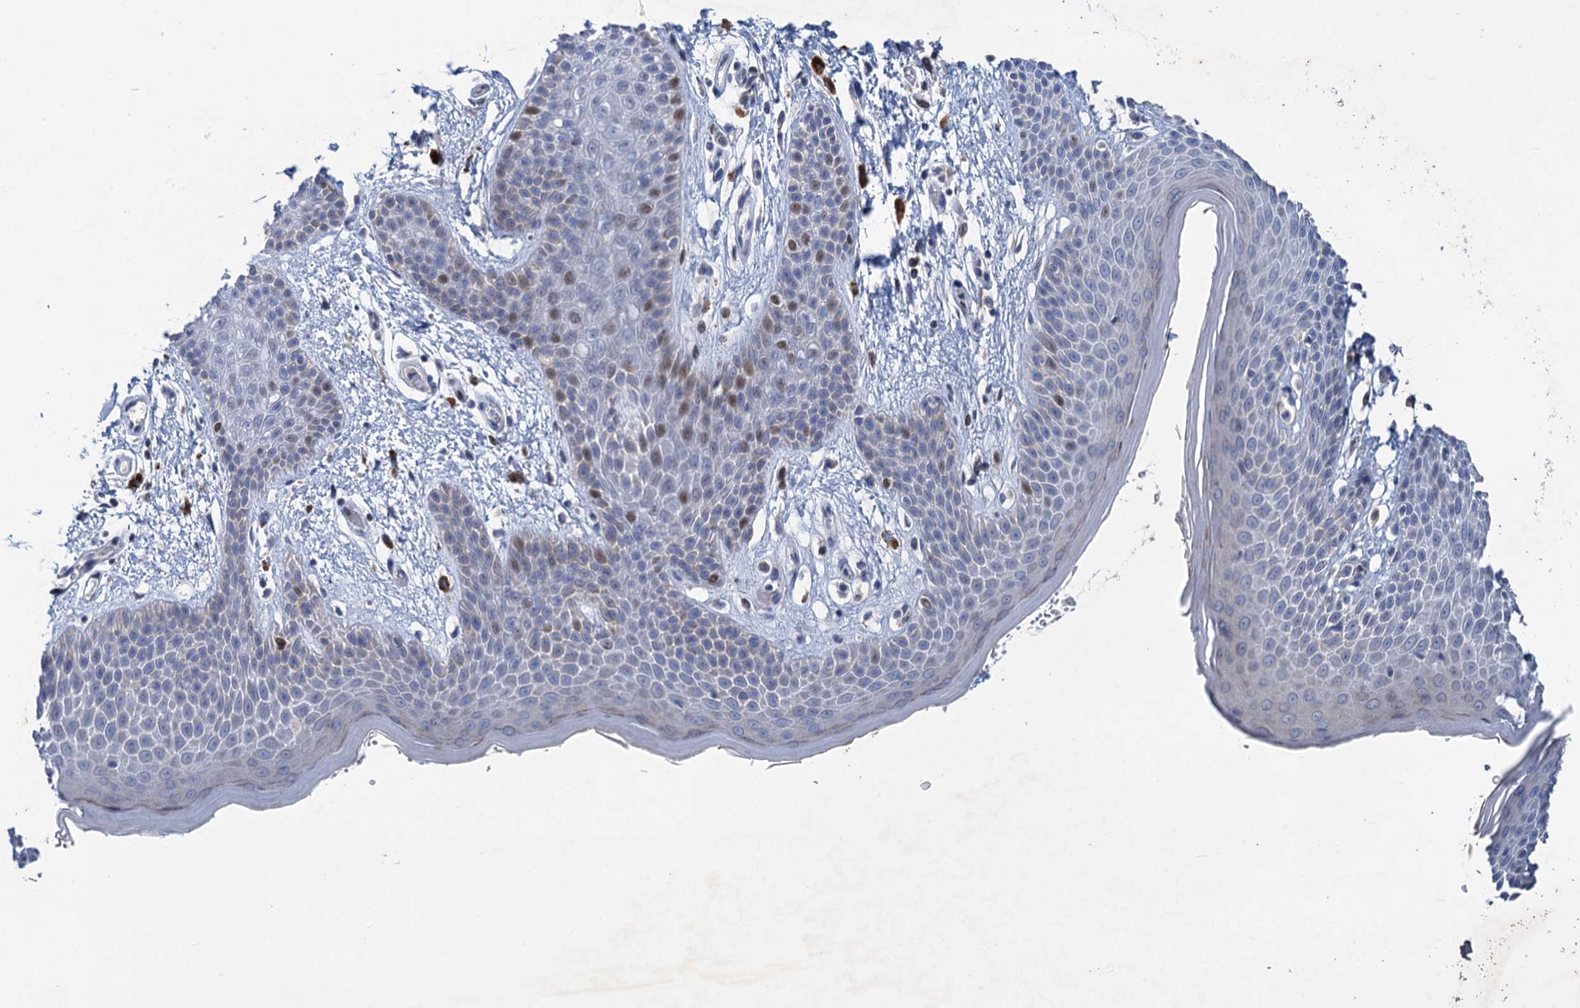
{"staining": {"intensity": "moderate", "quantity": "<25%", "location": "nuclear"}, "tissue": "skin", "cell_type": "Epidermal cells", "image_type": "normal", "snomed": [{"axis": "morphology", "description": "Normal tissue, NOS"}, {"axis": "topography", "description": "Anal"}], "caption": "Moderate nuclear expression is seen in approximately <25% of epidermal cells in normal skin.", "gene": "ESYT3", "patient": {"sex": "male", "age": 74}}